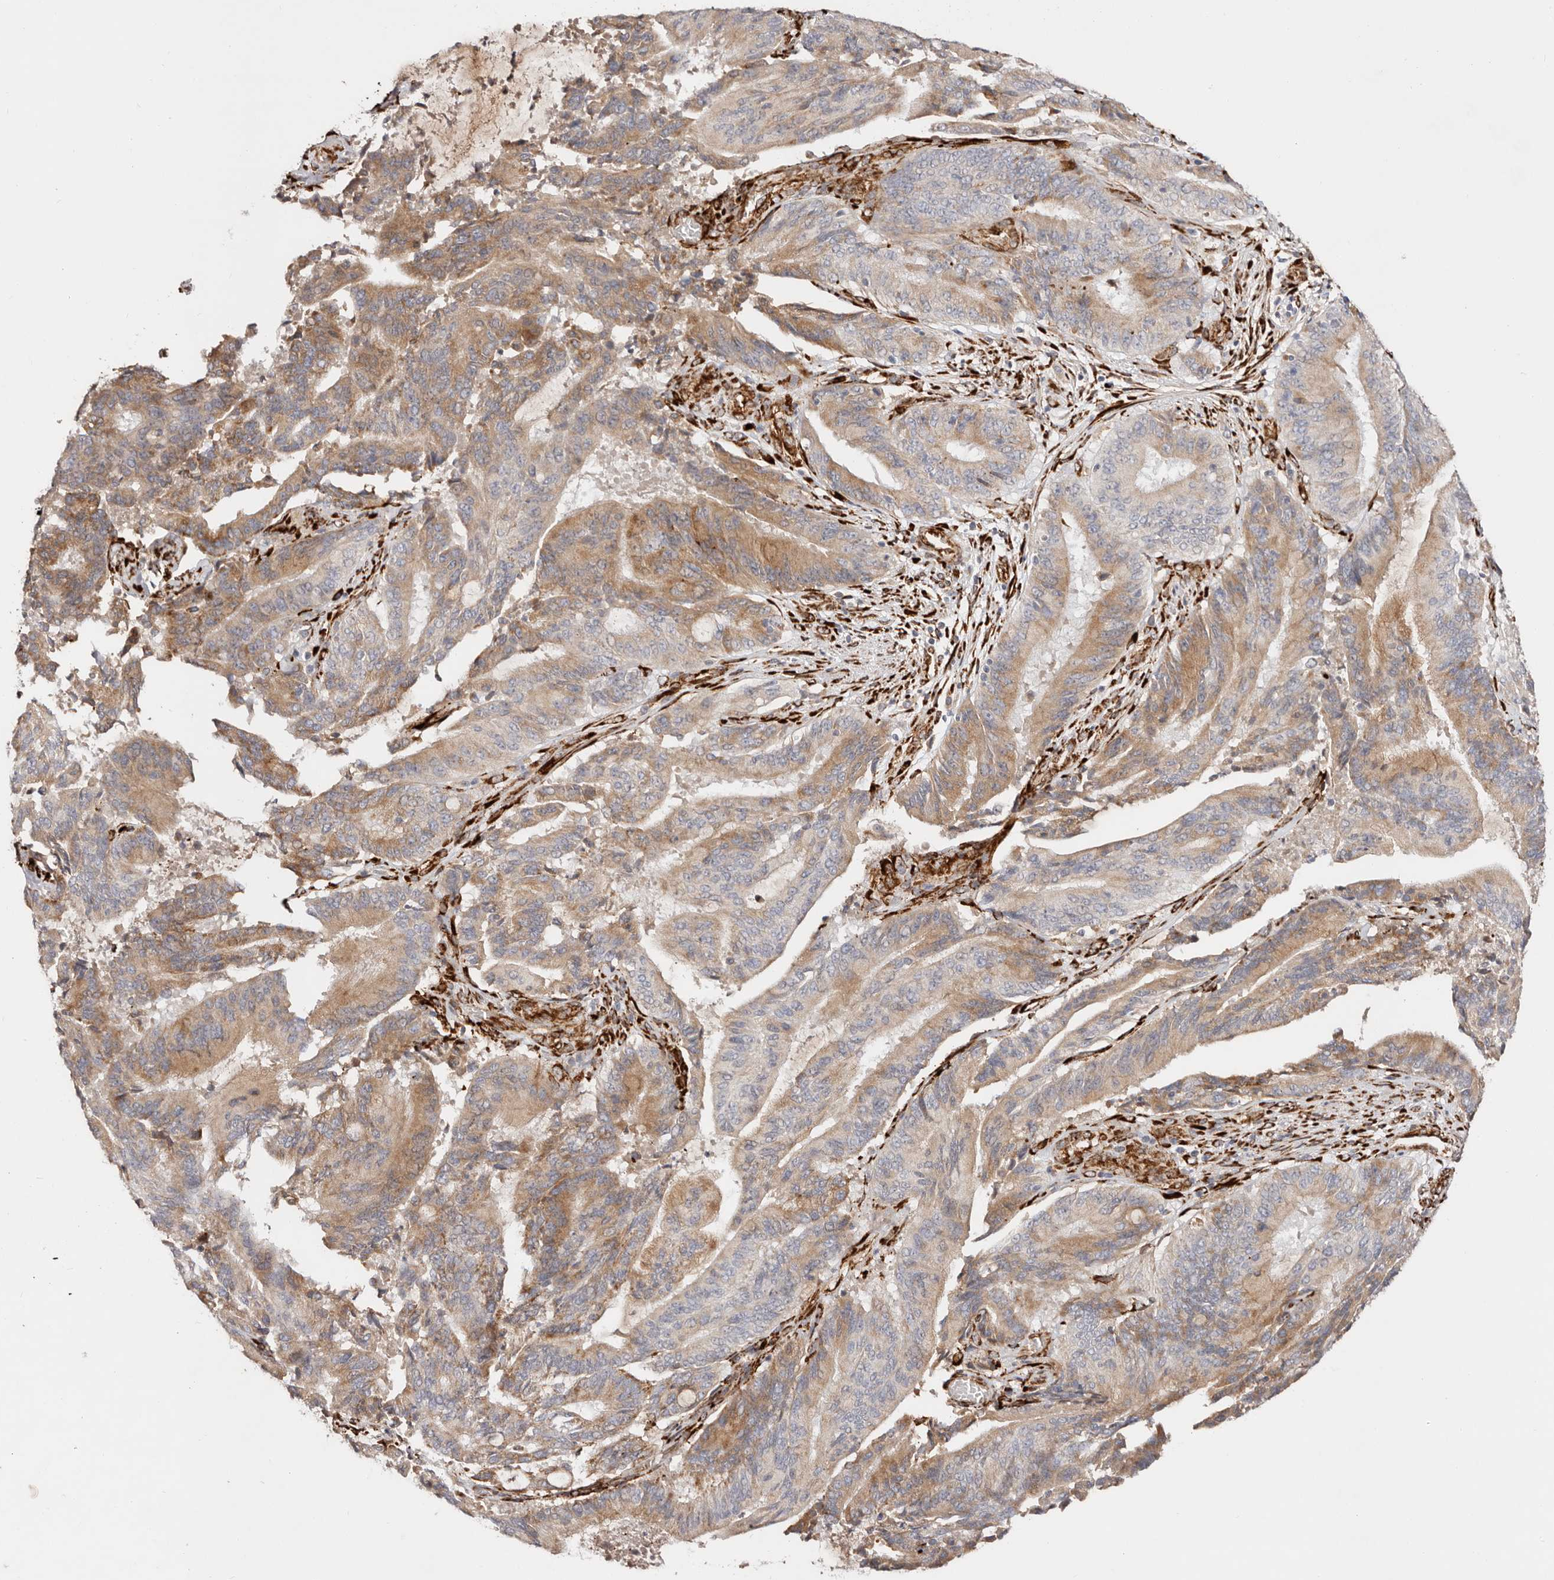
{"staining": {"intensity": "moderate", "quantity": ">75%", "location": "cytoplasmic/membranous"}, "tissue": "liver cancer", "cell_type": "Tumor cells", "image_type": "cancer", "snomed": [{"axis": "morphology", "description": "Normal tissue, NOS"}, {"axis": "morphology", "description": "Cholangiocarcinoma"}, {"axis": "topography", "description": "Liver"}, {"axis": "topography", "description": "Peripheral nerve tissue"}], "caption": "Tumor cells show medium levels of moderate cytoplasmic/membranous expression in approximately >75% of cells in liver cancer (cholangiocarcinoma). The staining is performed using DAB brown chromogen to label protein expression. The nuclei are counter-stained blue using hematoxylin.", "gene": "SERPINH1", "patient": {"sex": "female", "age": 73}}